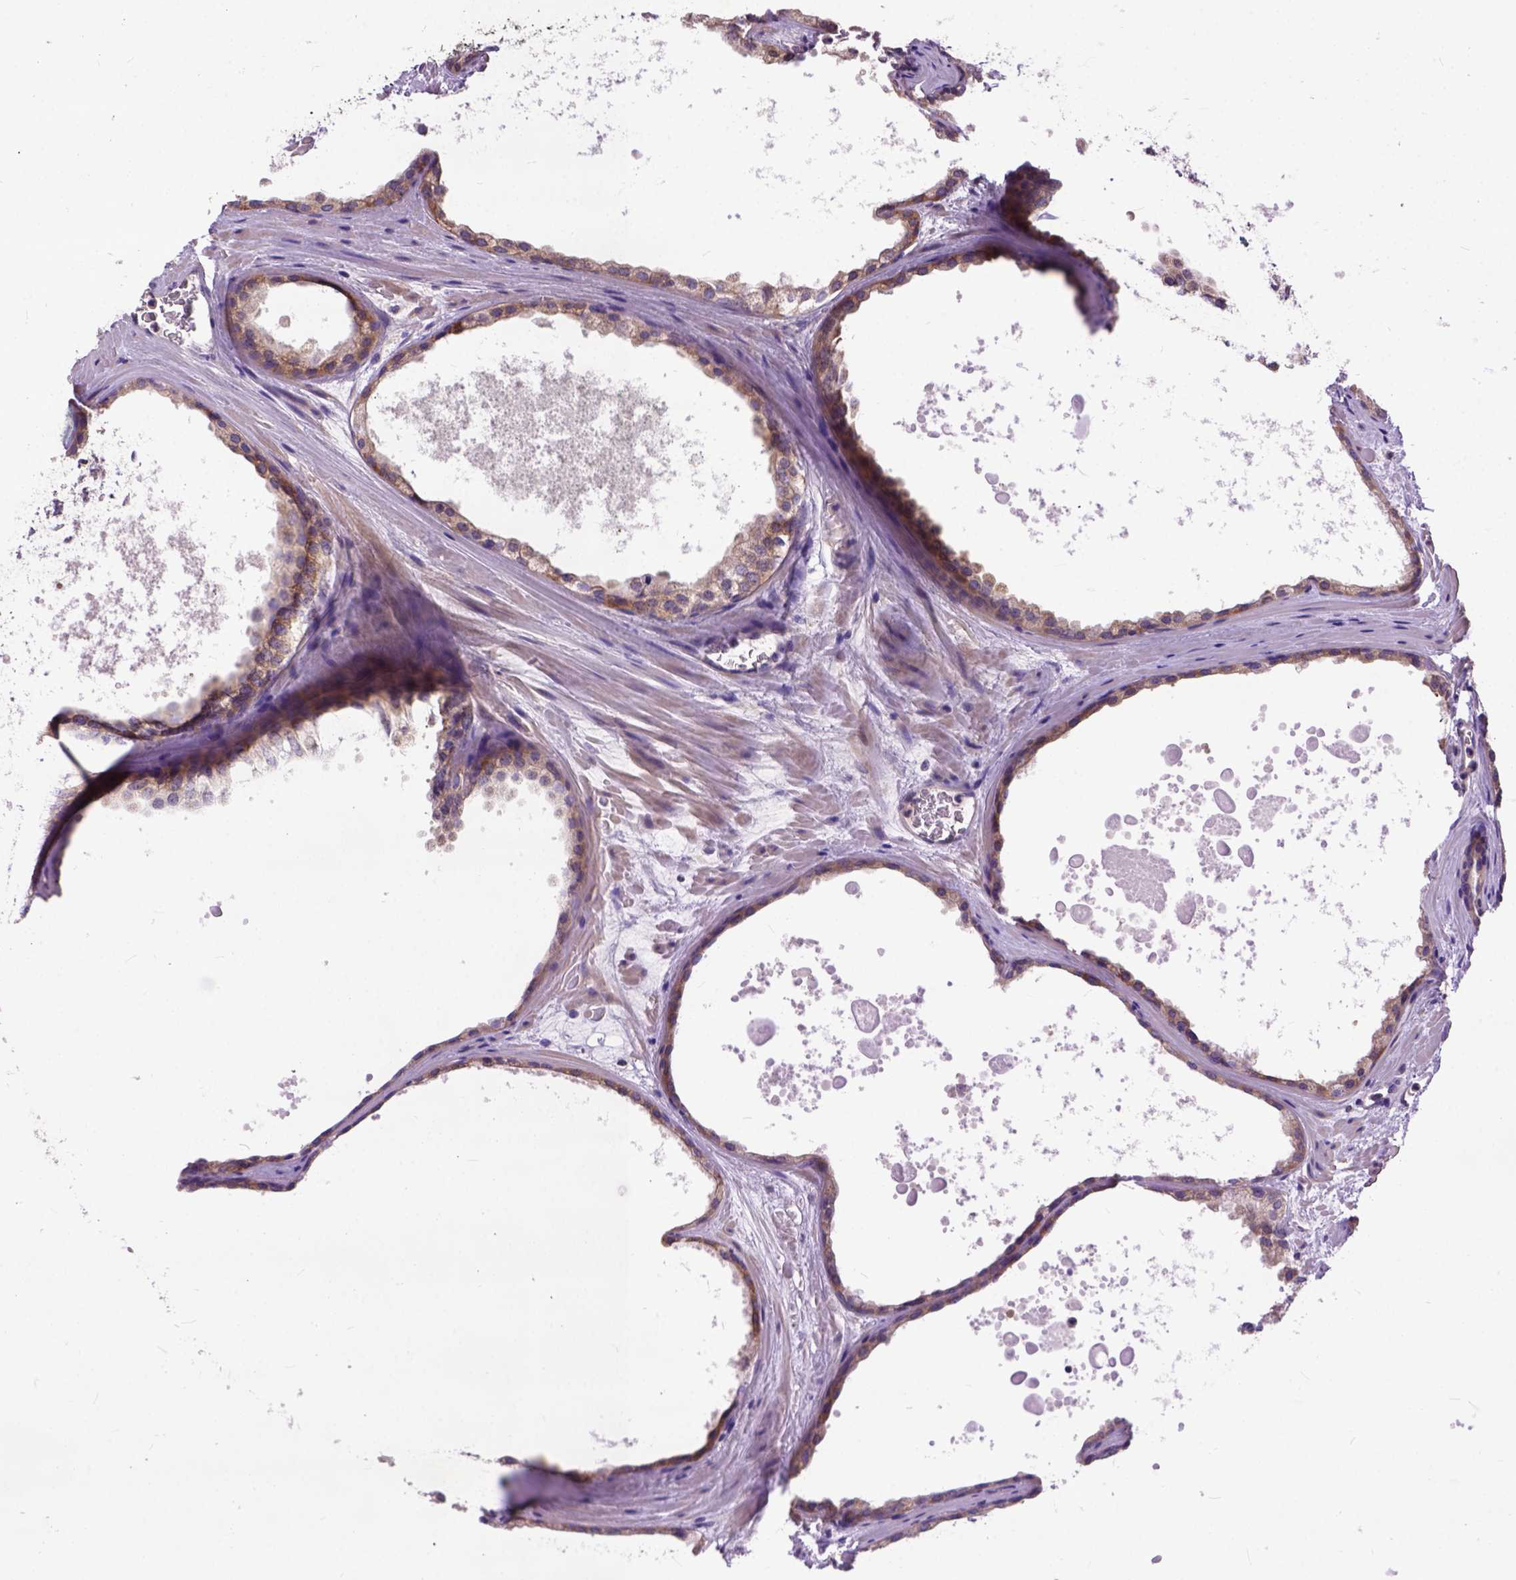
{"staining": {"intensity": "moderate", "quantity": ">75%", "location": "cytoplasmic/membranous"}, "tissue": "prostate cancer", "cell_type": "Tumor cells", "image_type": "cancer", "snomed": [{"axis": "morphology", "description": "Adenocarcinoma, Low grade"}, {"axis": "topography", "description": "Prostate"}], "caption": "DAB (3,3'-diaminobenzidine) immunohistochemical staining of prostate cancer demonstrates moderate cytoplasmic/membranous protein staining in approximately >75% of tumor cells.", "gene": "CPNE1", "patient": {"sex": "male", "age": 56}}